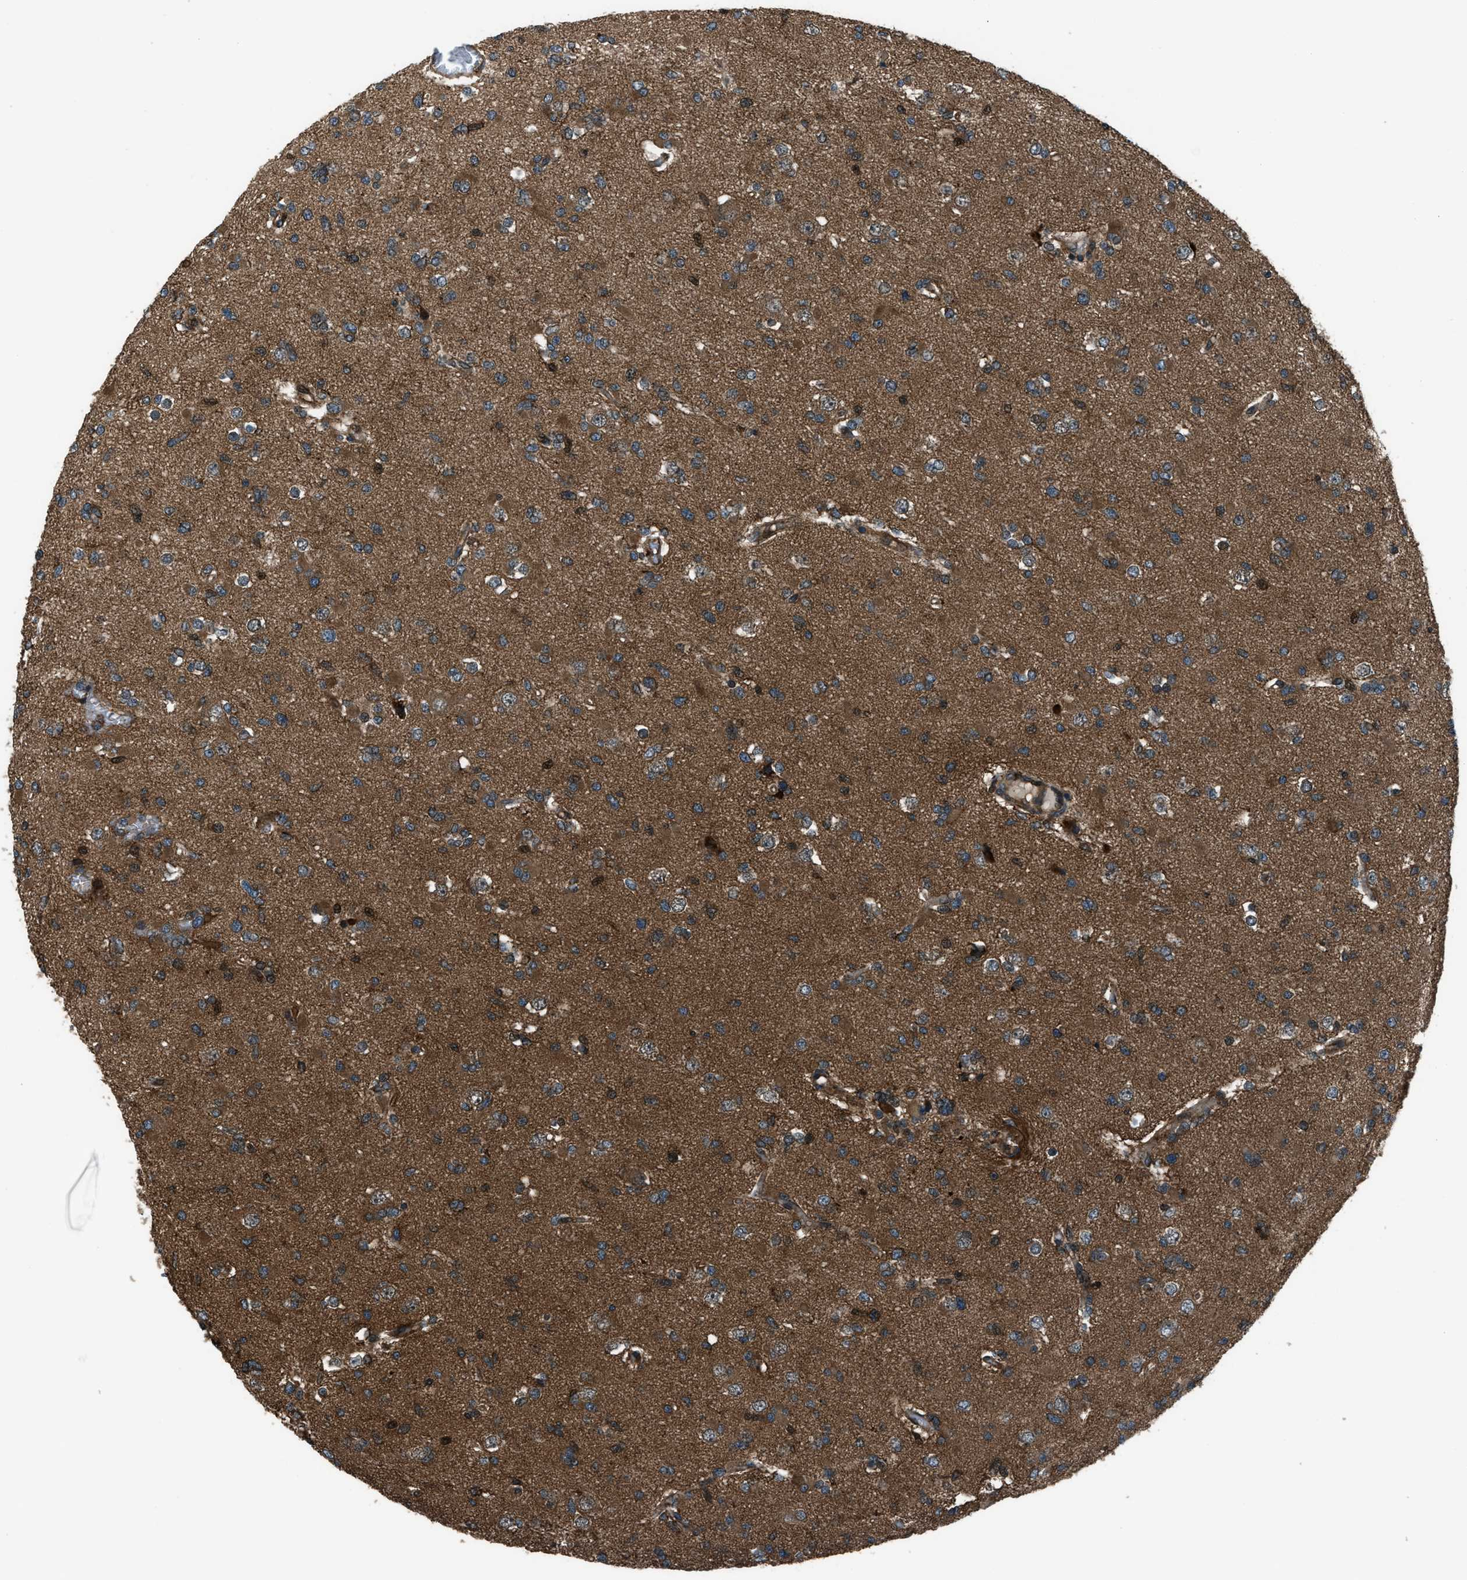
{"staining": {"intensity": "moderate", "quantity": ">75%", "location": "cytoplasmic/membranous"}, "tissue": "glioma", "cell_type": "Tumor cells", "image_type": "cancer", "snomed": [{"axis": "morphology", "description": "Glioma, malignant, Low grade"}, {"axis": "topography", "description": "Brain"}], "caption": "DAB (3,3'-diaminobenzidine) immunohistochemical staining of human glioma reveals moderate cytoplasmic/membranous protein staining in approximately >75% of tumor cells.", "gene": "SNX30", "patient": {"sex": "female", "age": 22}}